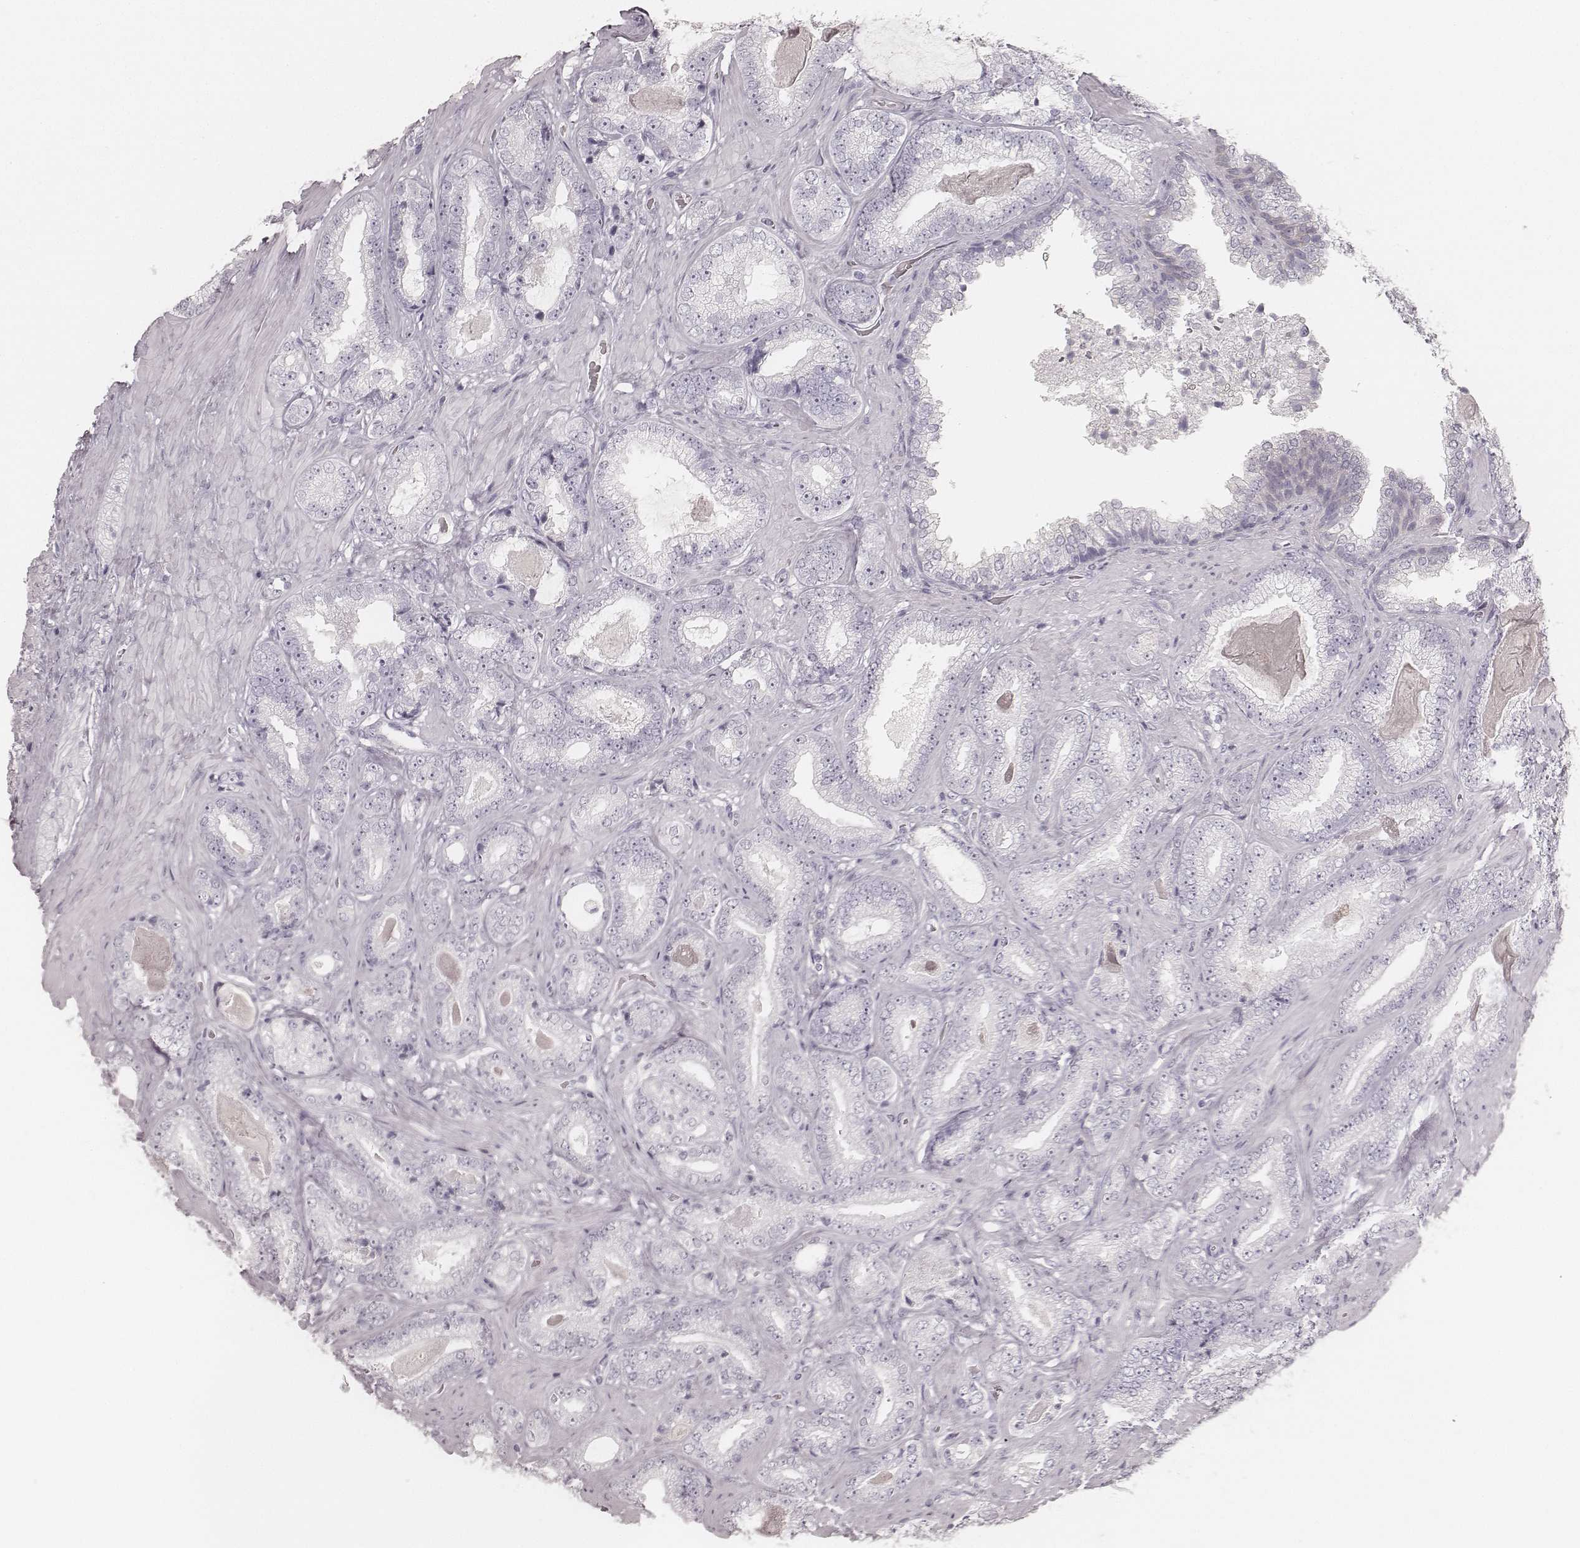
{"staining": {"intensity": "negative", "quantity": "none", "location": "none"}, "tissue": "prostate cancer", "cell_type": "Tumor cells", "image_type": "cancer", "snomed": [{"axis": "morphology", "description": "Adenocarcinoma, Low grade"}, {"axis": "topography", "description": "Prostate"}], "caption": "DAB immunohistochemical staining of human prostate adenocarcinoma (low-grade) displays no significant positivity in tumor cells.", "gene": "KRT31", "patient": {"sex": "male", "age": 61}}